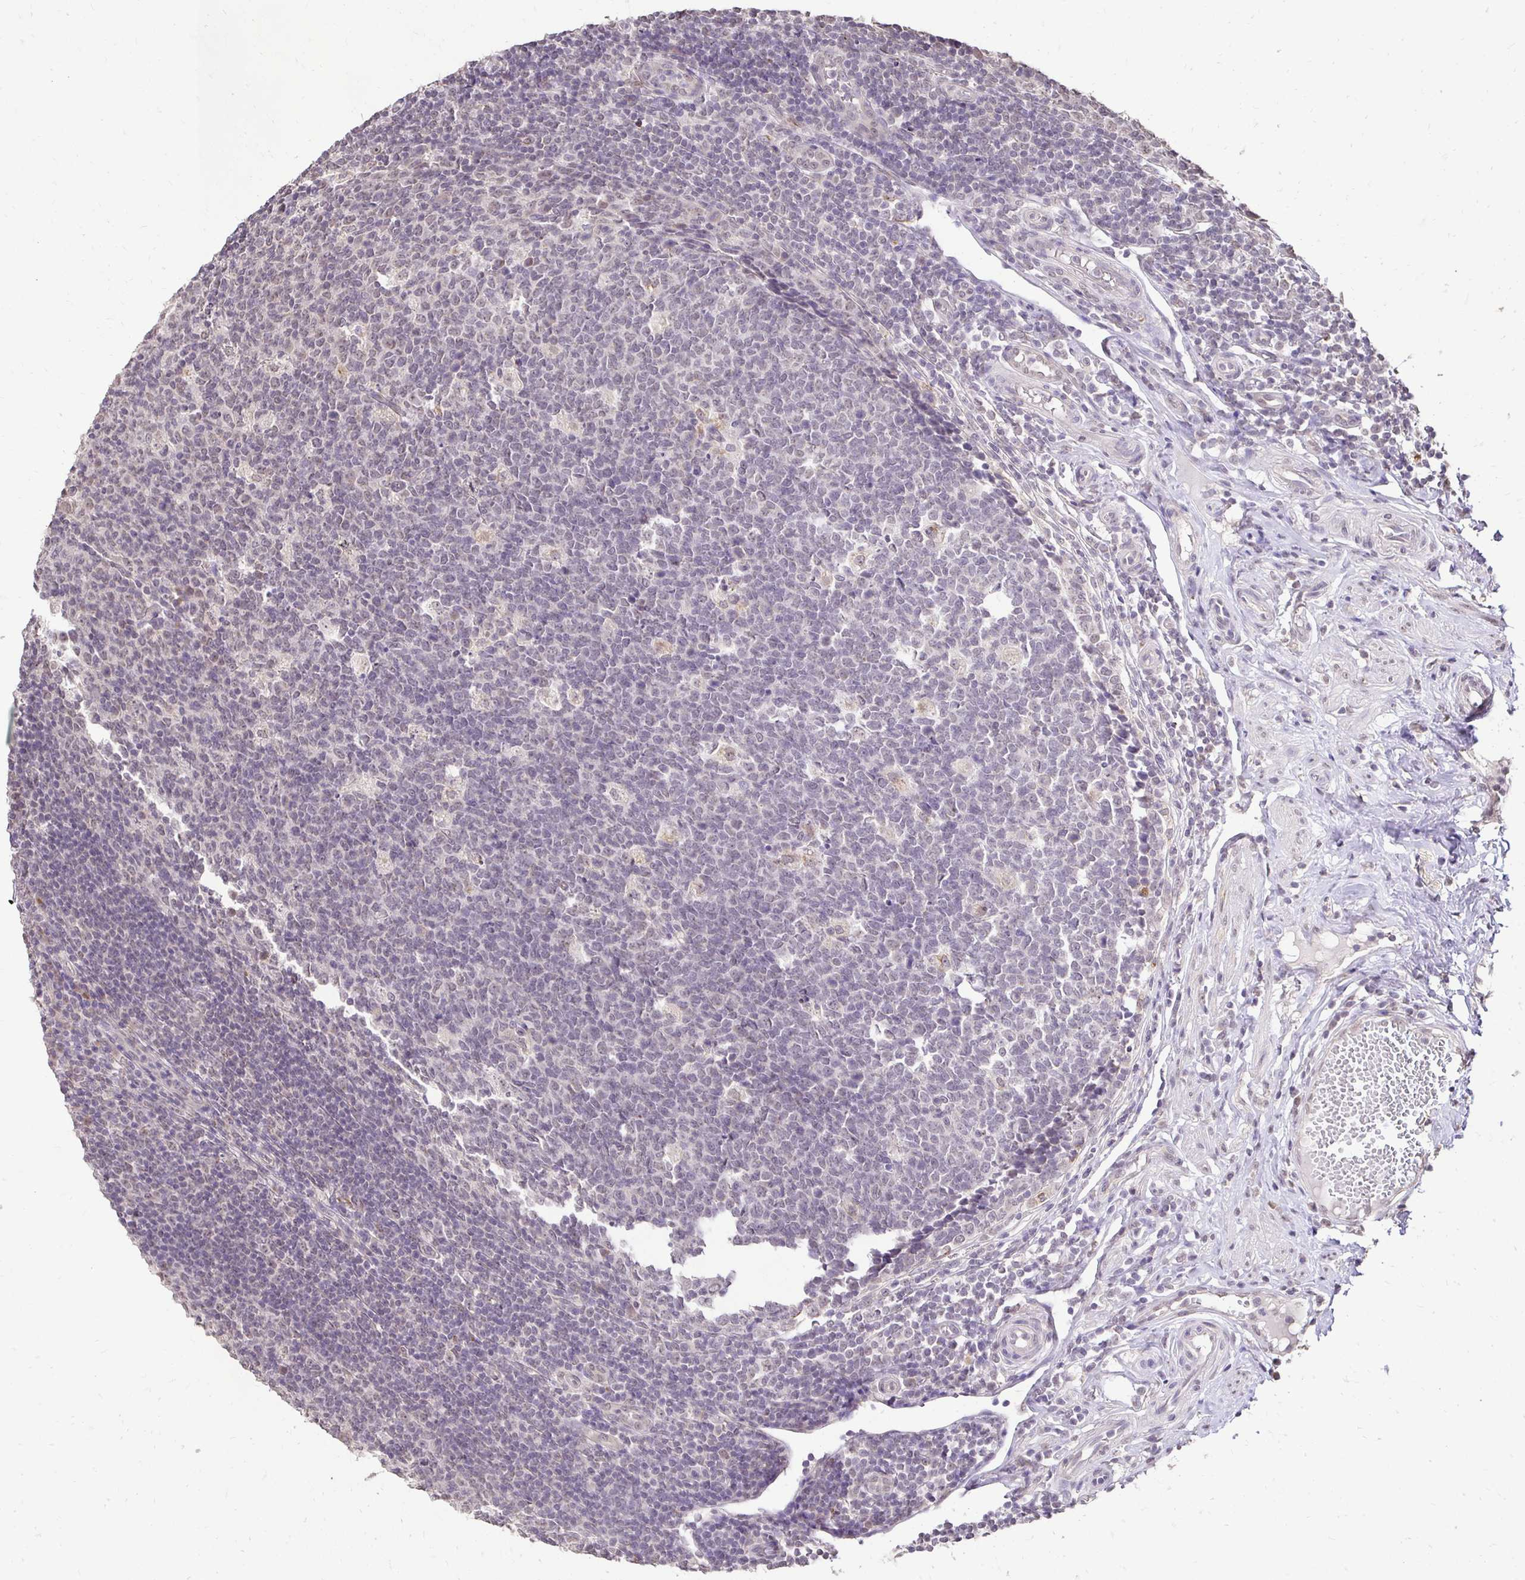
{"staining": {"intensity": "moderate", "quantity": "<25%", "location": "cytoplasmic/membranous,nuclear"}, "tissue": "appendix", "cell_type": "Glandular cells", "image_type": "normal", "snomed": [{"axis": "morphology", "description": "Normal tissue, NOS"}, {"axis": "topography", "description": "Appendix"}], "caption": "Protein staining exhibits moderate cytoplasmic/membranous,nuclear positivity in approximately <25% of glandular cells in benign appendix.", "gene": "RHEBL1", "patient": {"sex": "male", "age": 18}}